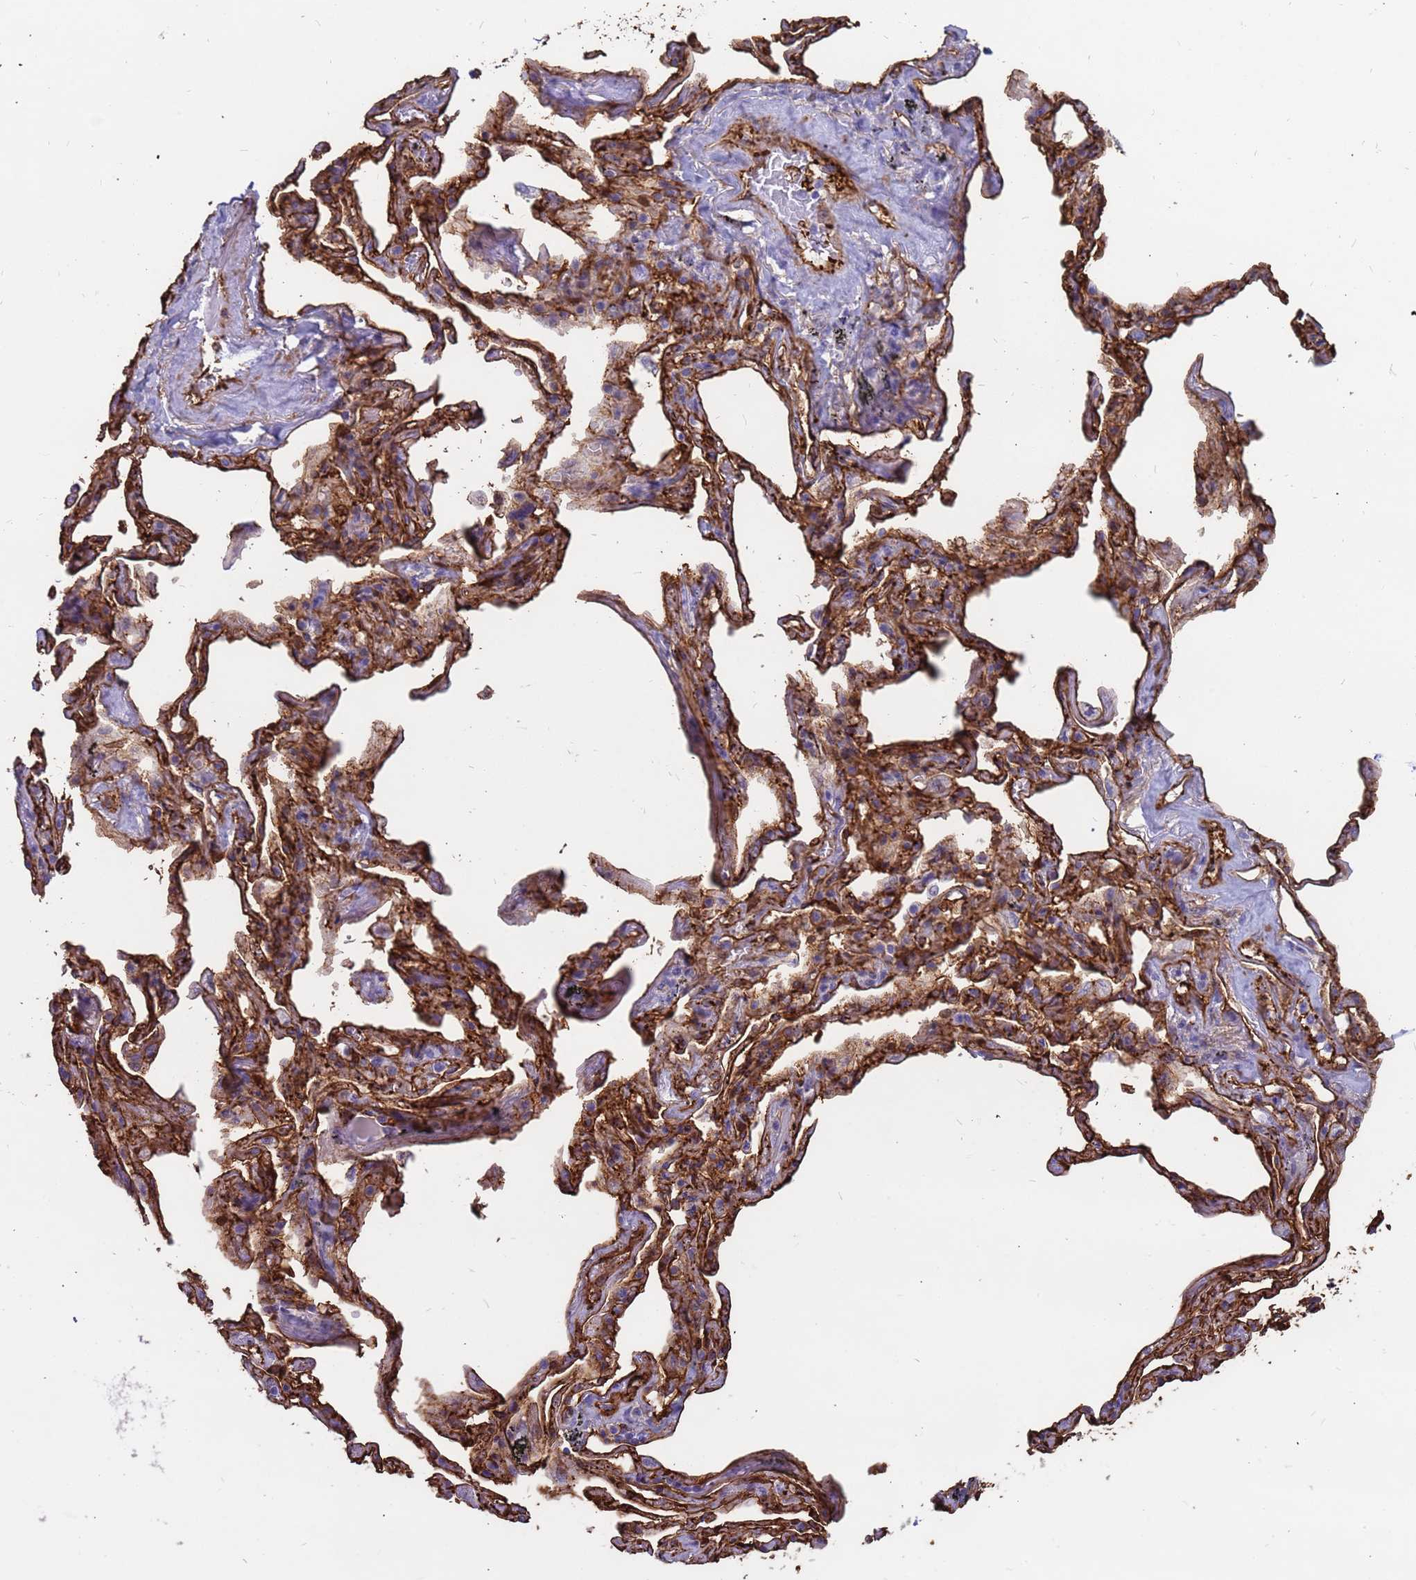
{"staining": {"intensity": "moderate", "quantity": ">75%", "location": "cytoplasmic/membranous"}, "tissue": "adipose tissue", "cell_type": "Adipocytes", "image_type": "normal", "snomed": [{"axis": "morphology", "description": "Normal tissue, NOS"}, {"axis": "topography", "description": "Lymph node"}, {"axis": "topography", "description": "Bronchus"}], "caption": "Moderate cytoplasmic/membranous staining for a protein is identified in about >75% of adipocytes of benign adipose tissue using immunohistochemistry.", "gene": "EHD2", "patient": {"sex": "male", "age": 63}}